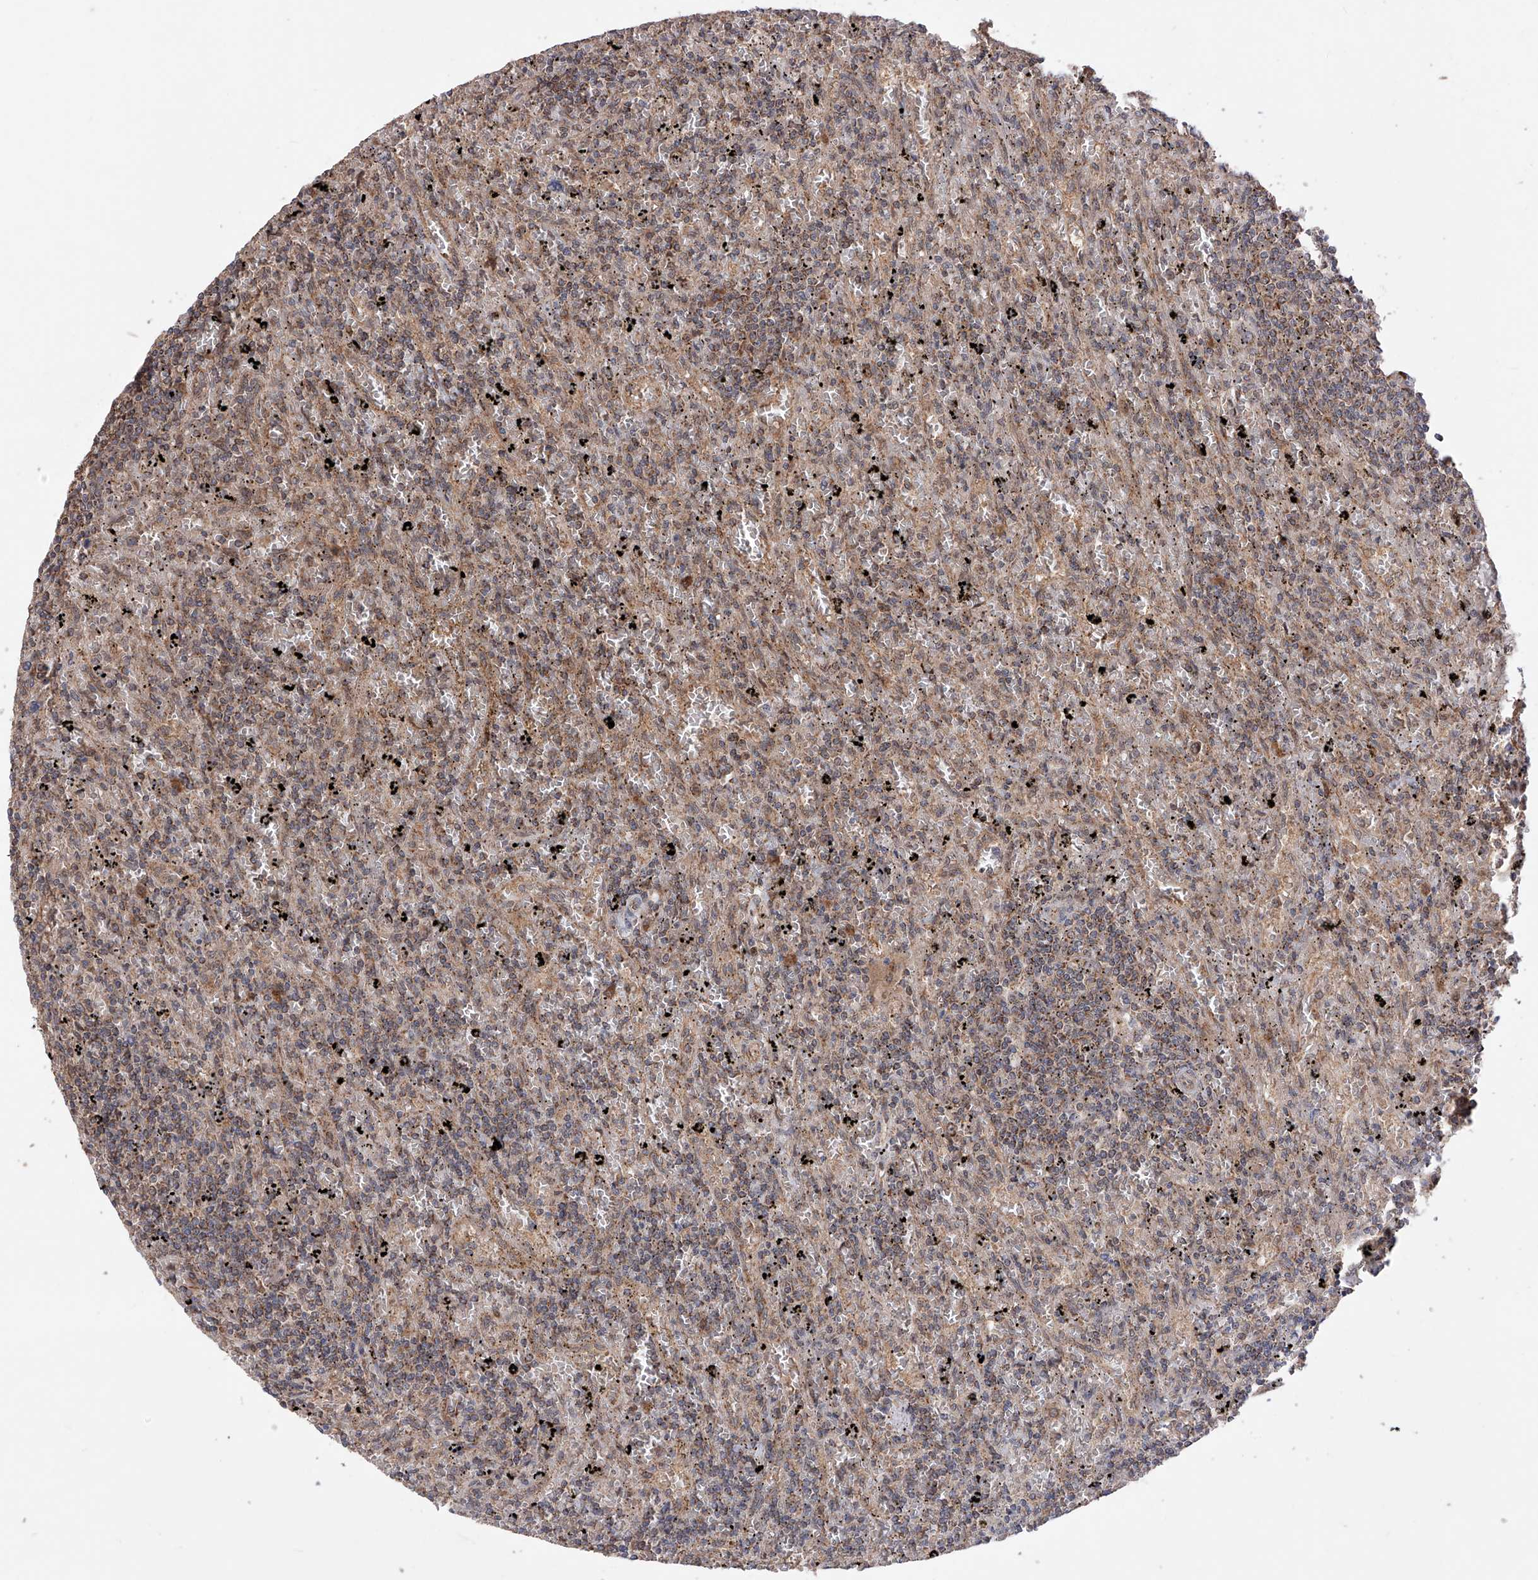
{"staining": {"intensity": "moderate", "quantity": "25%-75%", "location": "cytoplasmic/membranous"}, "tissue": "lymphoma", "cell_type": "Tumor cells", "image_type": "cancer", "snomed": [{"axis": "morphology", "description": "Malignant lymphoma, non-Hodgkin's type, Low grade"}, {"axis": "topography", "description": "Spleen"}], "caption": "Immunohistochemistry (IHC) staining of malignant lymphoma, non-Hodgkin's type (low-grade), which exhibits medium levels of moderate cytoplasmic/membranous staining in about 25%-75% of tumor cells indicating moderate cytoplasmic/membranous protein expression. The staining was performed using DAB (brown) for protein detection and nuclei were counterstained in hematoxylin (blue).", "gene": "SDHAF4", "patient": {"sex": "male", "age": 76}}